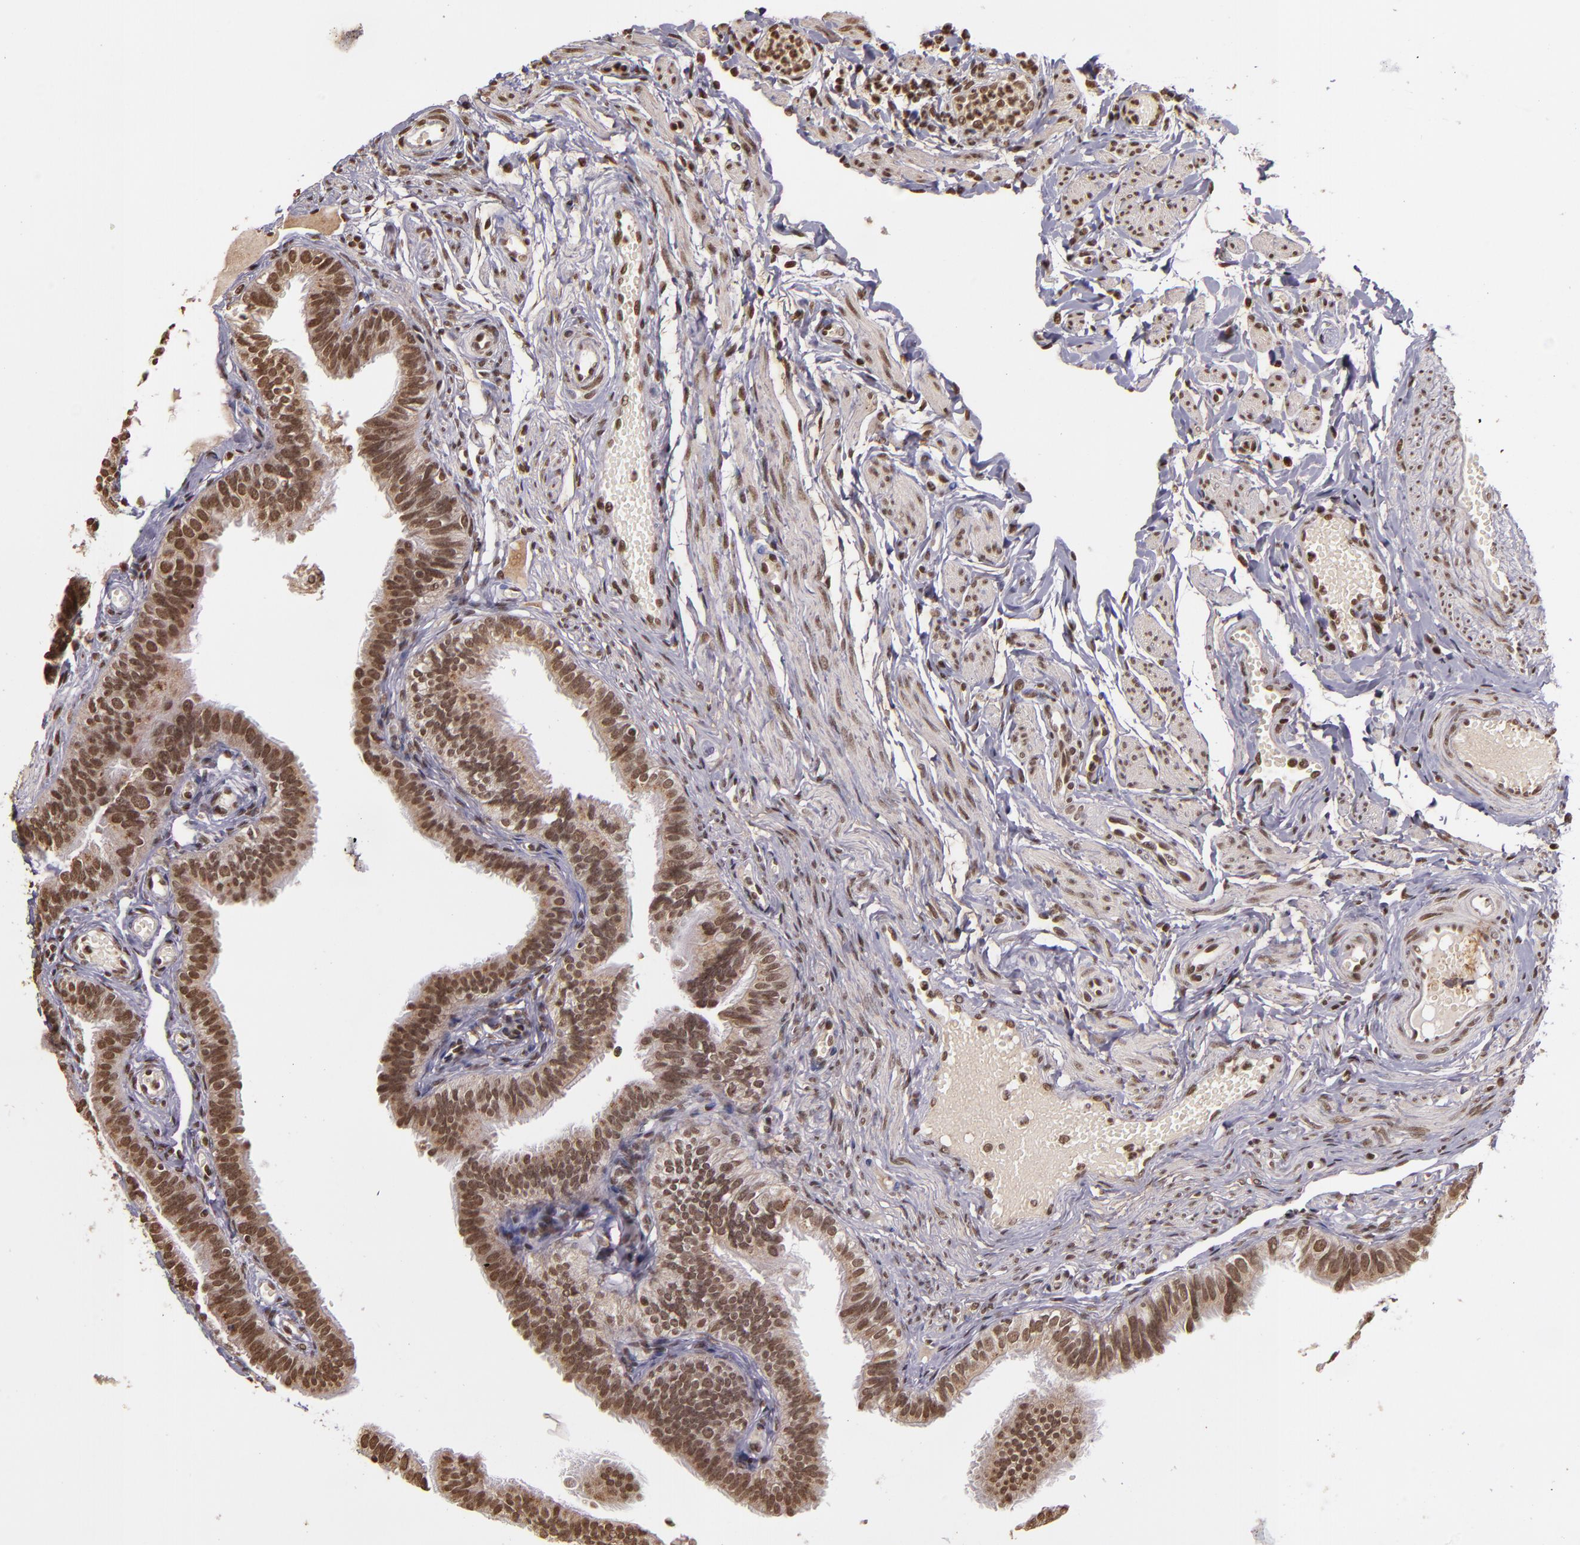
{"staining": {"intensity": "moderate", "quantity": ">75%", "location": "nuclear"}, "tissue": "fallopian tube", "cell_type": "Glandular cells", "image_type": "normal", "snomed": [{"axis": "morphology", "description": "Normal tissue, NOS"}, {"axis": "morphology", "description": "Dermoid, NOS"}, {"axis": "topography", "description": "Fallopian tube"}], "caption": "Fallopian tube stained for a protein (brown) exhibits moderate nuclear positive positivity in about >75% of glandular cells.", "gene": "CUL3", "patient": {"sex": "female", "age": 33}}